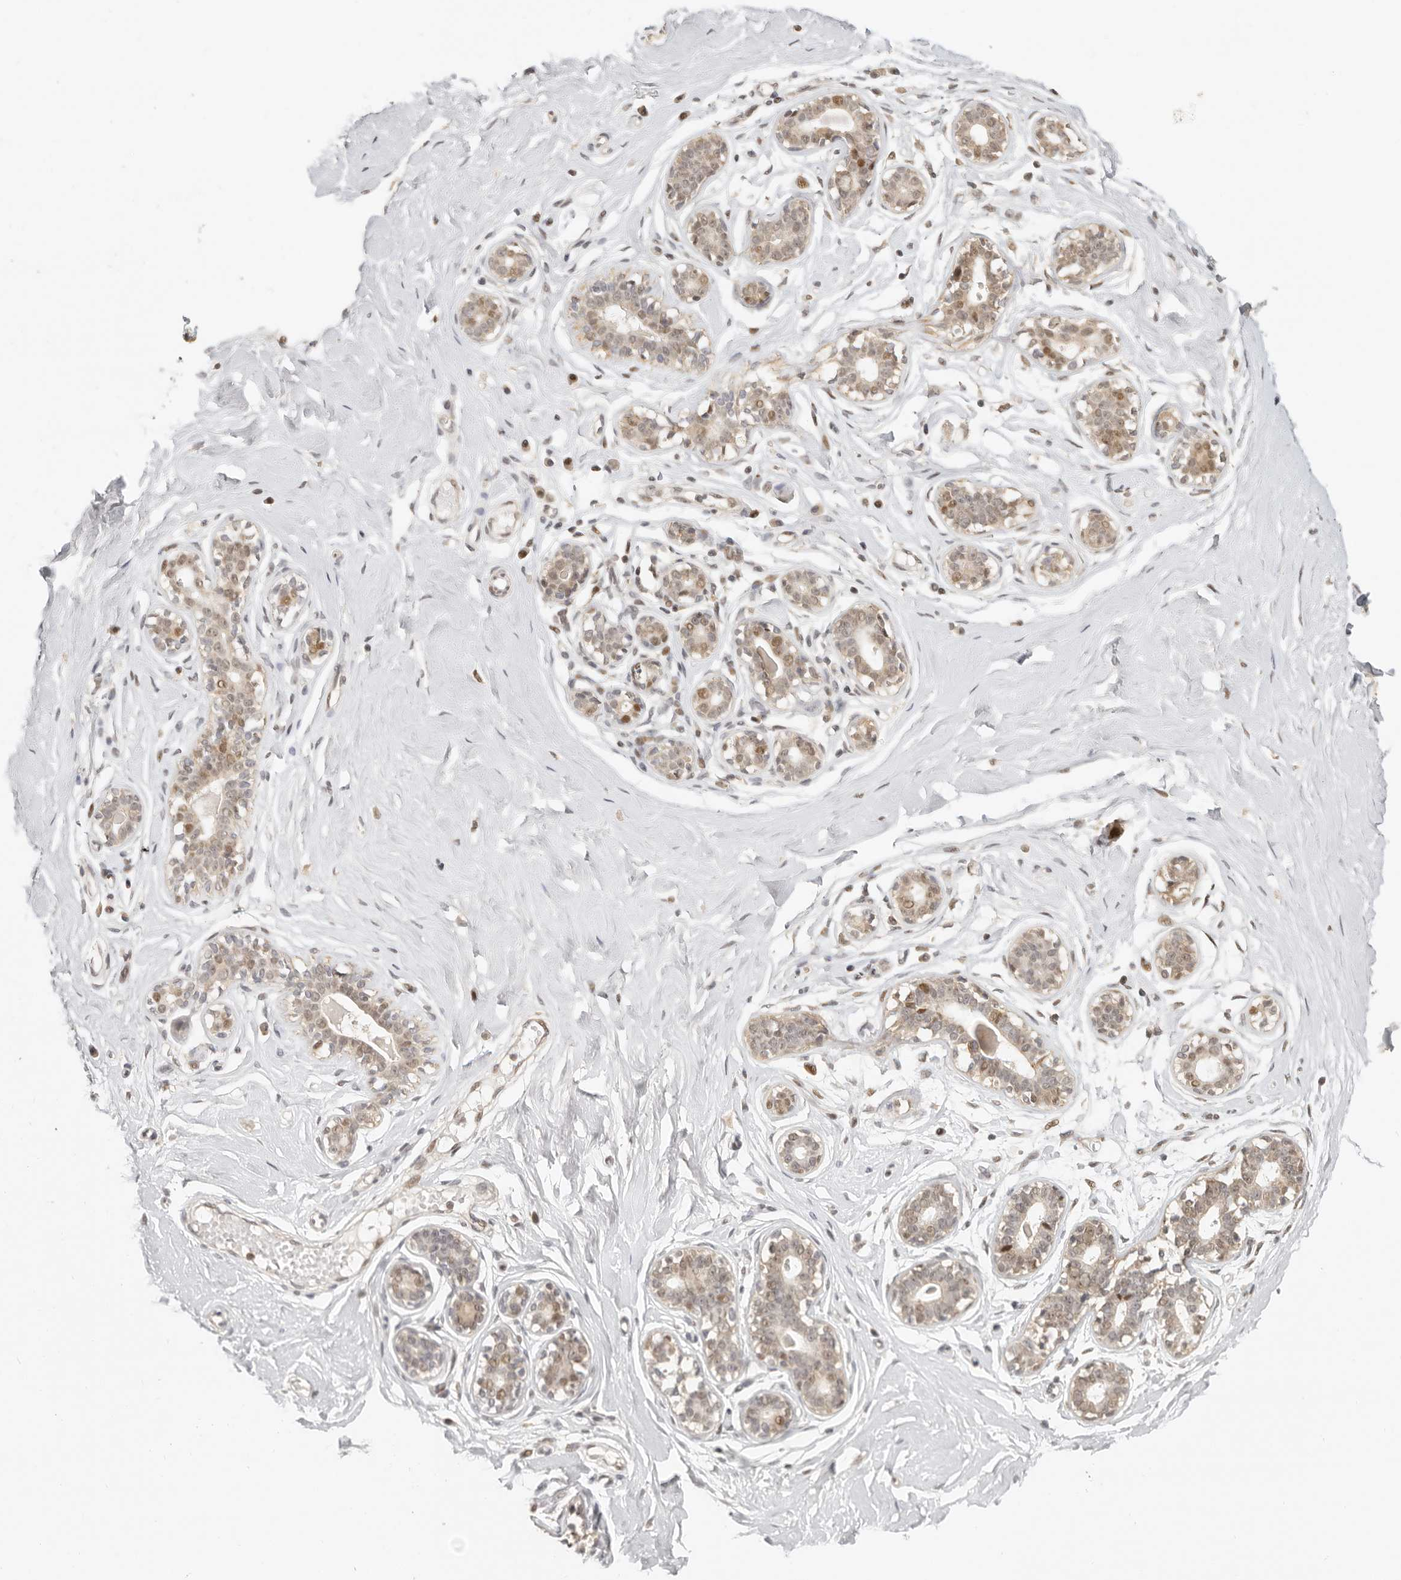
{"staining": {"intensity": "weak", "quantity": ">75%", "location": "nuclear"}, "tissue": "breast", "cell_type": "Adipocytes", "image_type": "normal", "snomed": [{"axis": "morphology", "description": "Normal tissue, NOS"}, {"axis": "morphology", "description": "Adenoma, NOS"}, {"axis": "topography", "description": "Breast"}], "caption": "IHC photomicrograph of normal breast stained for a protein (brown), which exhibits low levels of weak nuclear expression in approximately >75% of adipocytes.", "gene": "GPBP1L1", "patient": {"sex": "female", "age": 23}}